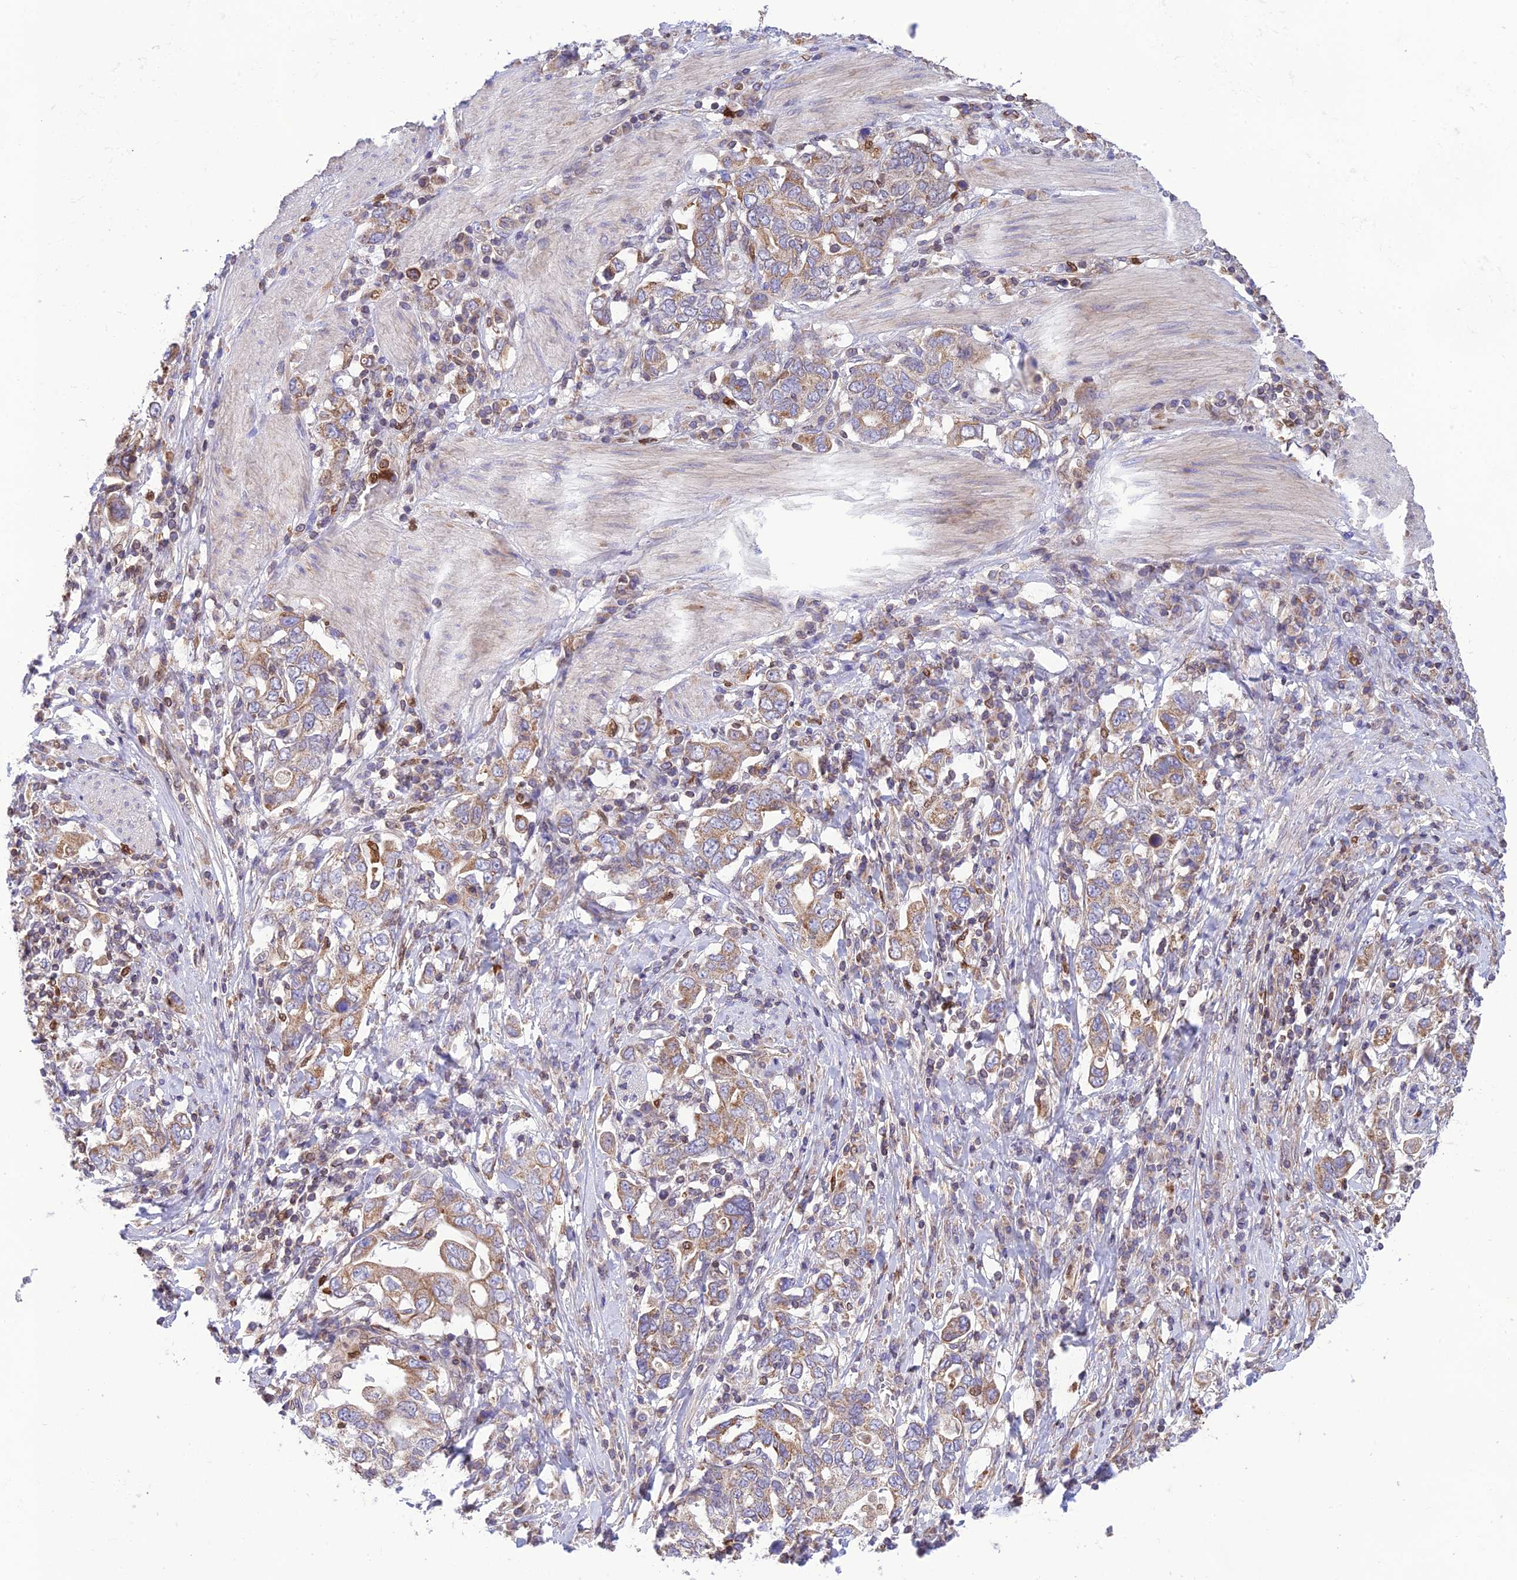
{"staining": {"intensity": "weak", "quantity": "25%-75%", "location": "cytoplasmic/membranous"}, "tissue": "stomach cancer", "cell_type": "Tumor cells", "image_type": "cancer", "snomed": [{"axis": "morphology", "description": "Adenocarcinoma, NOS"}, {"axis": "topography", "description": "Stomach, upper"}, {"axis": "topography", "description": "Stomach"}], "caption": "Human stomach adenocarcinoma stained with a brown dye exhibits weak cytoplasmic/membranous positive staining in about 25%-75% of tumor cells.", "gene": "PKHD1L1", "patient": {"sex": "male", "age": 62}}